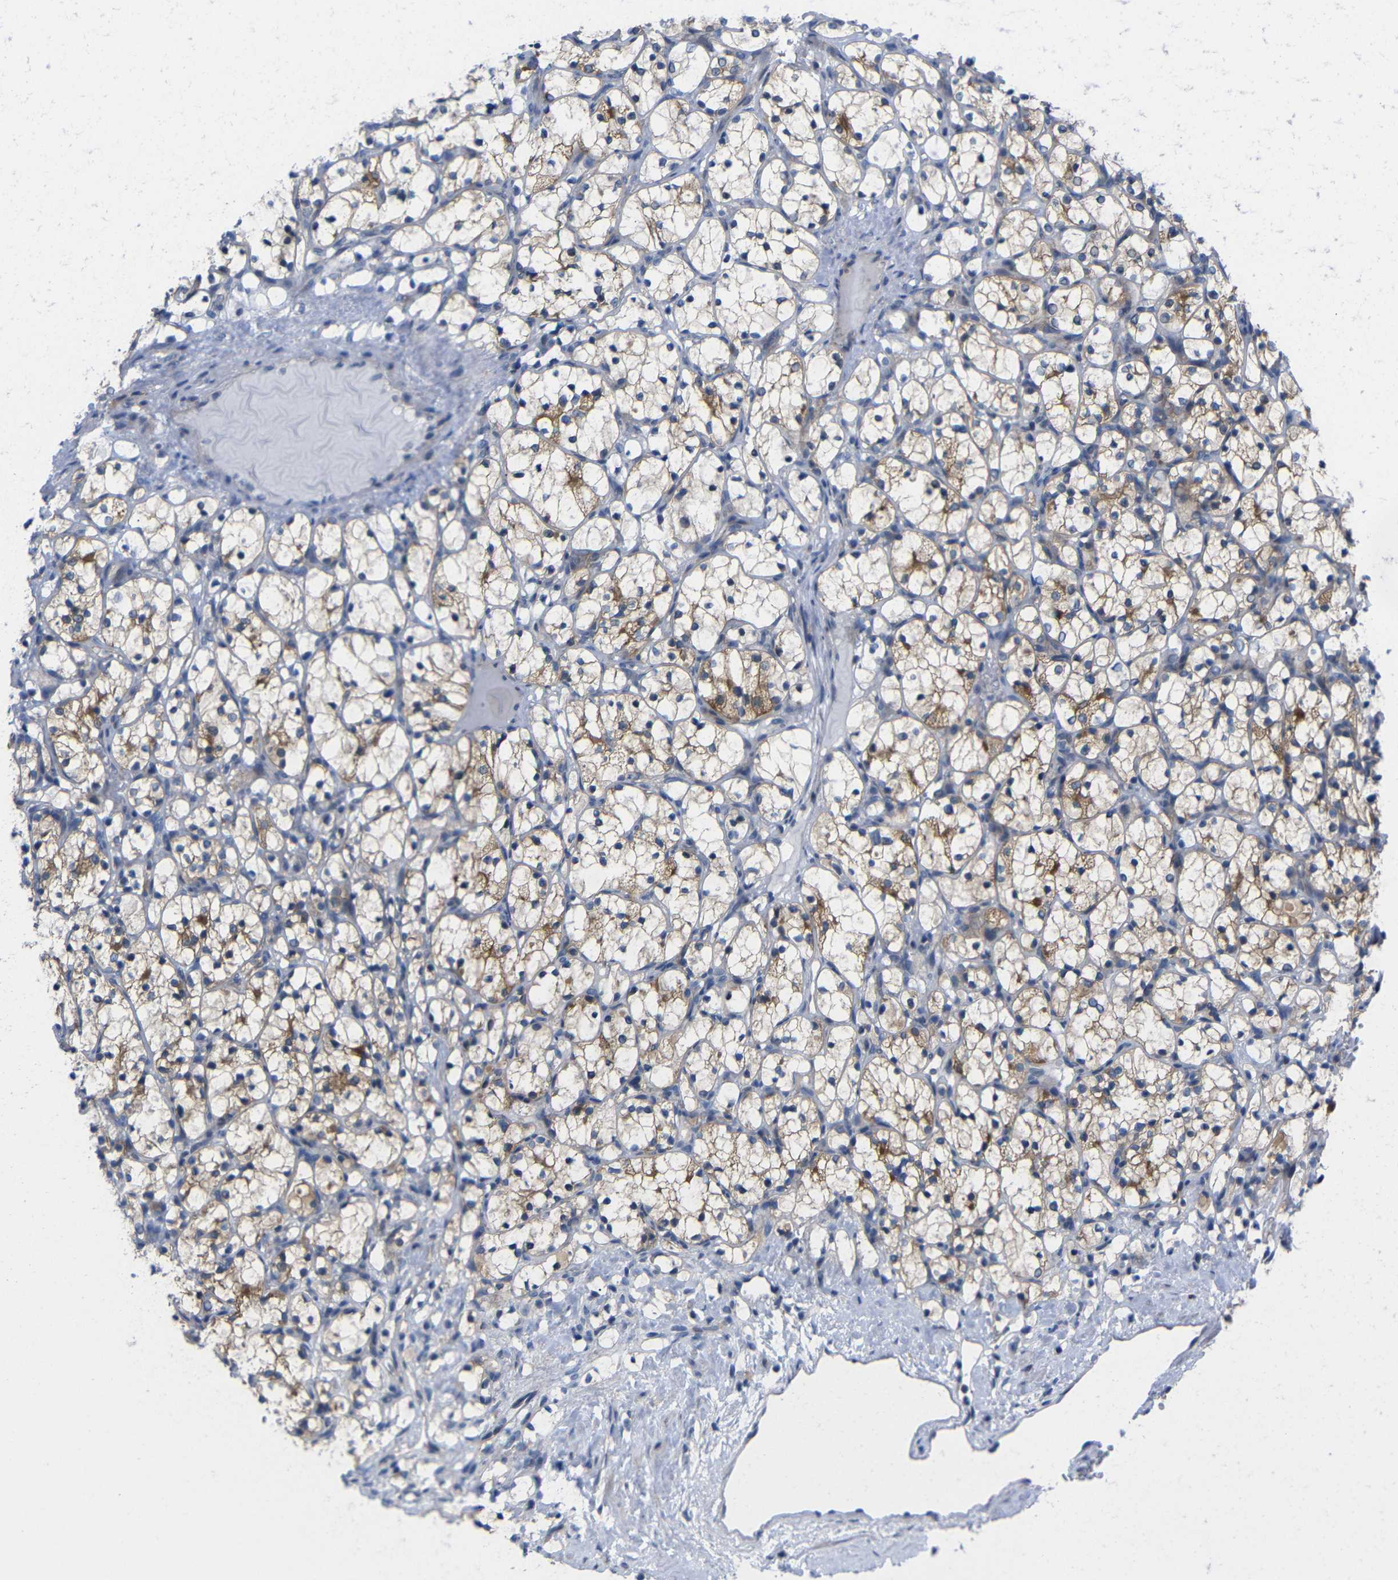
{"staining": {"intensity": "moderate", "quantity": ">75%", "location": "cytoplasmic/membranous"}, "tissue": "renal cancer", "cell_type": "Tumor cells", "image_type": "cancer", "snomed": [{"axis": "morphology", "description": "Adenocarcinoma, NOS"}, {"axis": "topography", "description": "Kidney"}], "caption": "There is medium levels of moderate cytoplasmic/membranous positivity in tumor cells of renal adenocarcinoma, as demonstrated by immunohistochemical staining (brown color).", "gene": "CMTM1", "patient": {"sex": "female", "age": 69}}